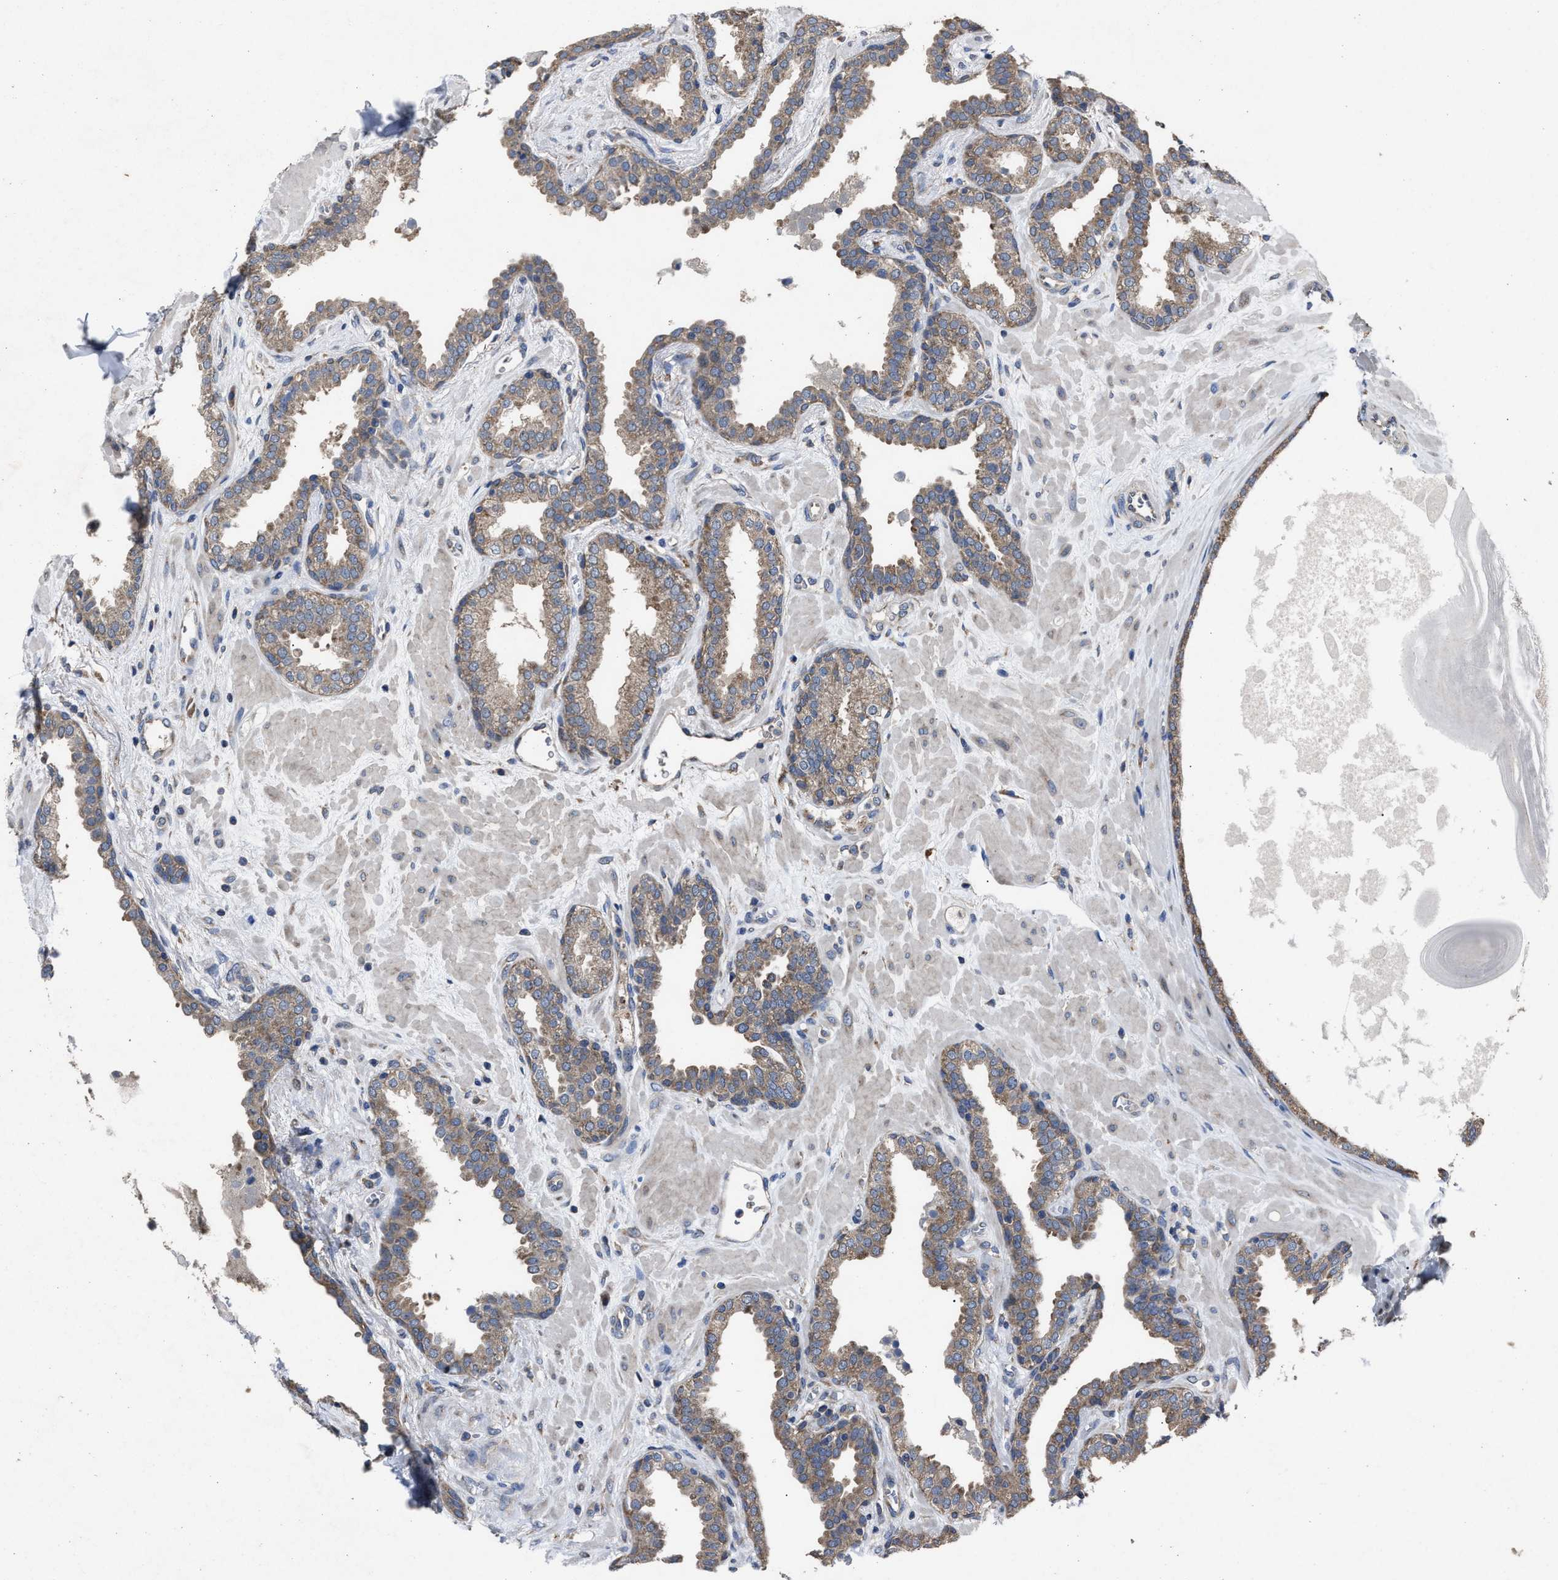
{"staining": {"intensity": "weak", "quantity": "25%-75%", "location": "cytoplasmic/membranous"}, "tissue": "prostate", "cell_type": "Glandular cells", "image_type": "normal", "snomed": [{"axis": "morphology", "description": "Normal tissue, NOS"}, {"axis": "topography", "description": "Prostate"}], "caption": "Prostate stained with immunohistochemistry (IHC) demonstrates weak cytoplasmic/membranous positivity in about 25%-75% of glandular cells. (DAB (3,3'-diaminobenzidine) = brown stain, brightfield microscopy at high magnification).", "gene": "UPF1", "patient": {"sex": "male", "age": 51}}